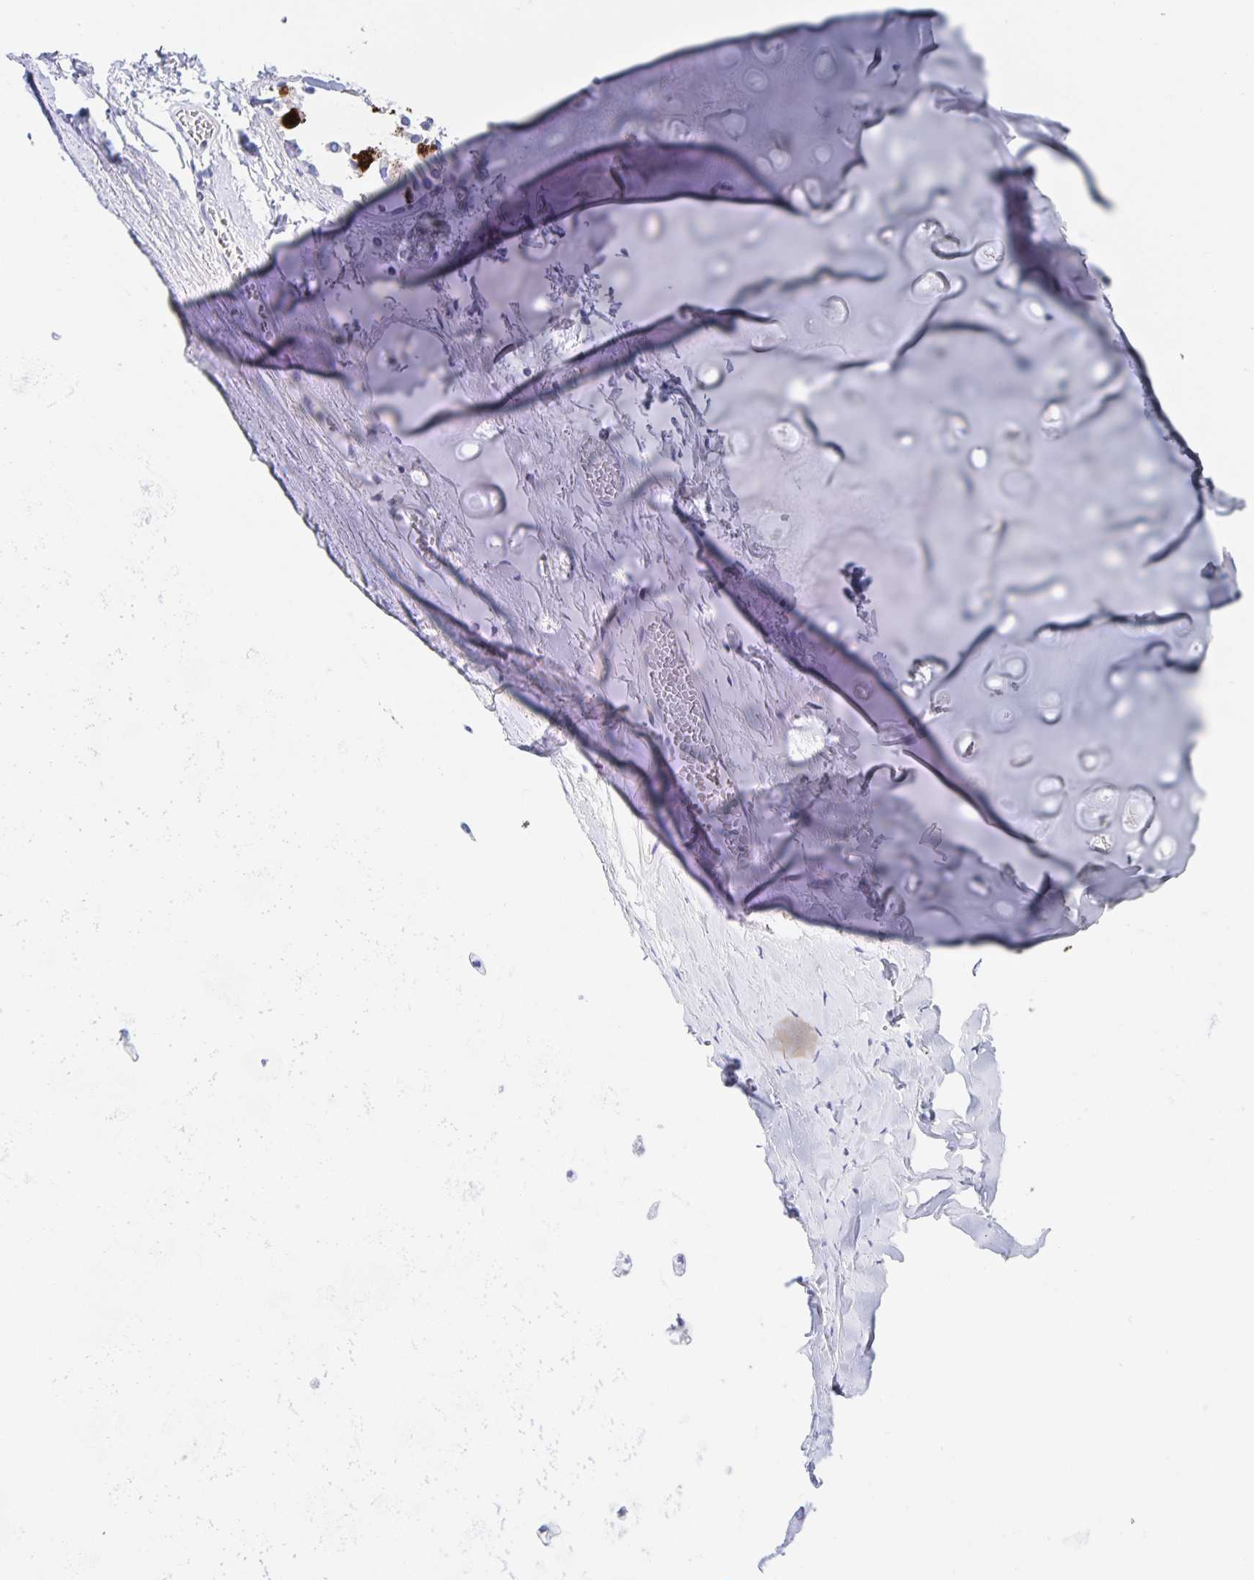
{"staining": {"intensity": "negative", "quantity": "none", "location": "none"}, "tissue": "adipose tissue", "cell_type": "Adipocytes", "image_type": "normal", "snomed": [{"axis": "morphology", "description": "Normal tissue, NOS"}, {"axis": "topography", "description": "Cartilage tissue"}, {"axis": "topography", "description": "Bronchus"}, {"axis": "topography", "description": "Peripheral nerve tissue"}], "caption": "Human adipose tissue stained for a protein using IHC reveals no expression in adipocytes.", "gene": "DMBT1", "patient": {"sex": "male", "age": 67}}